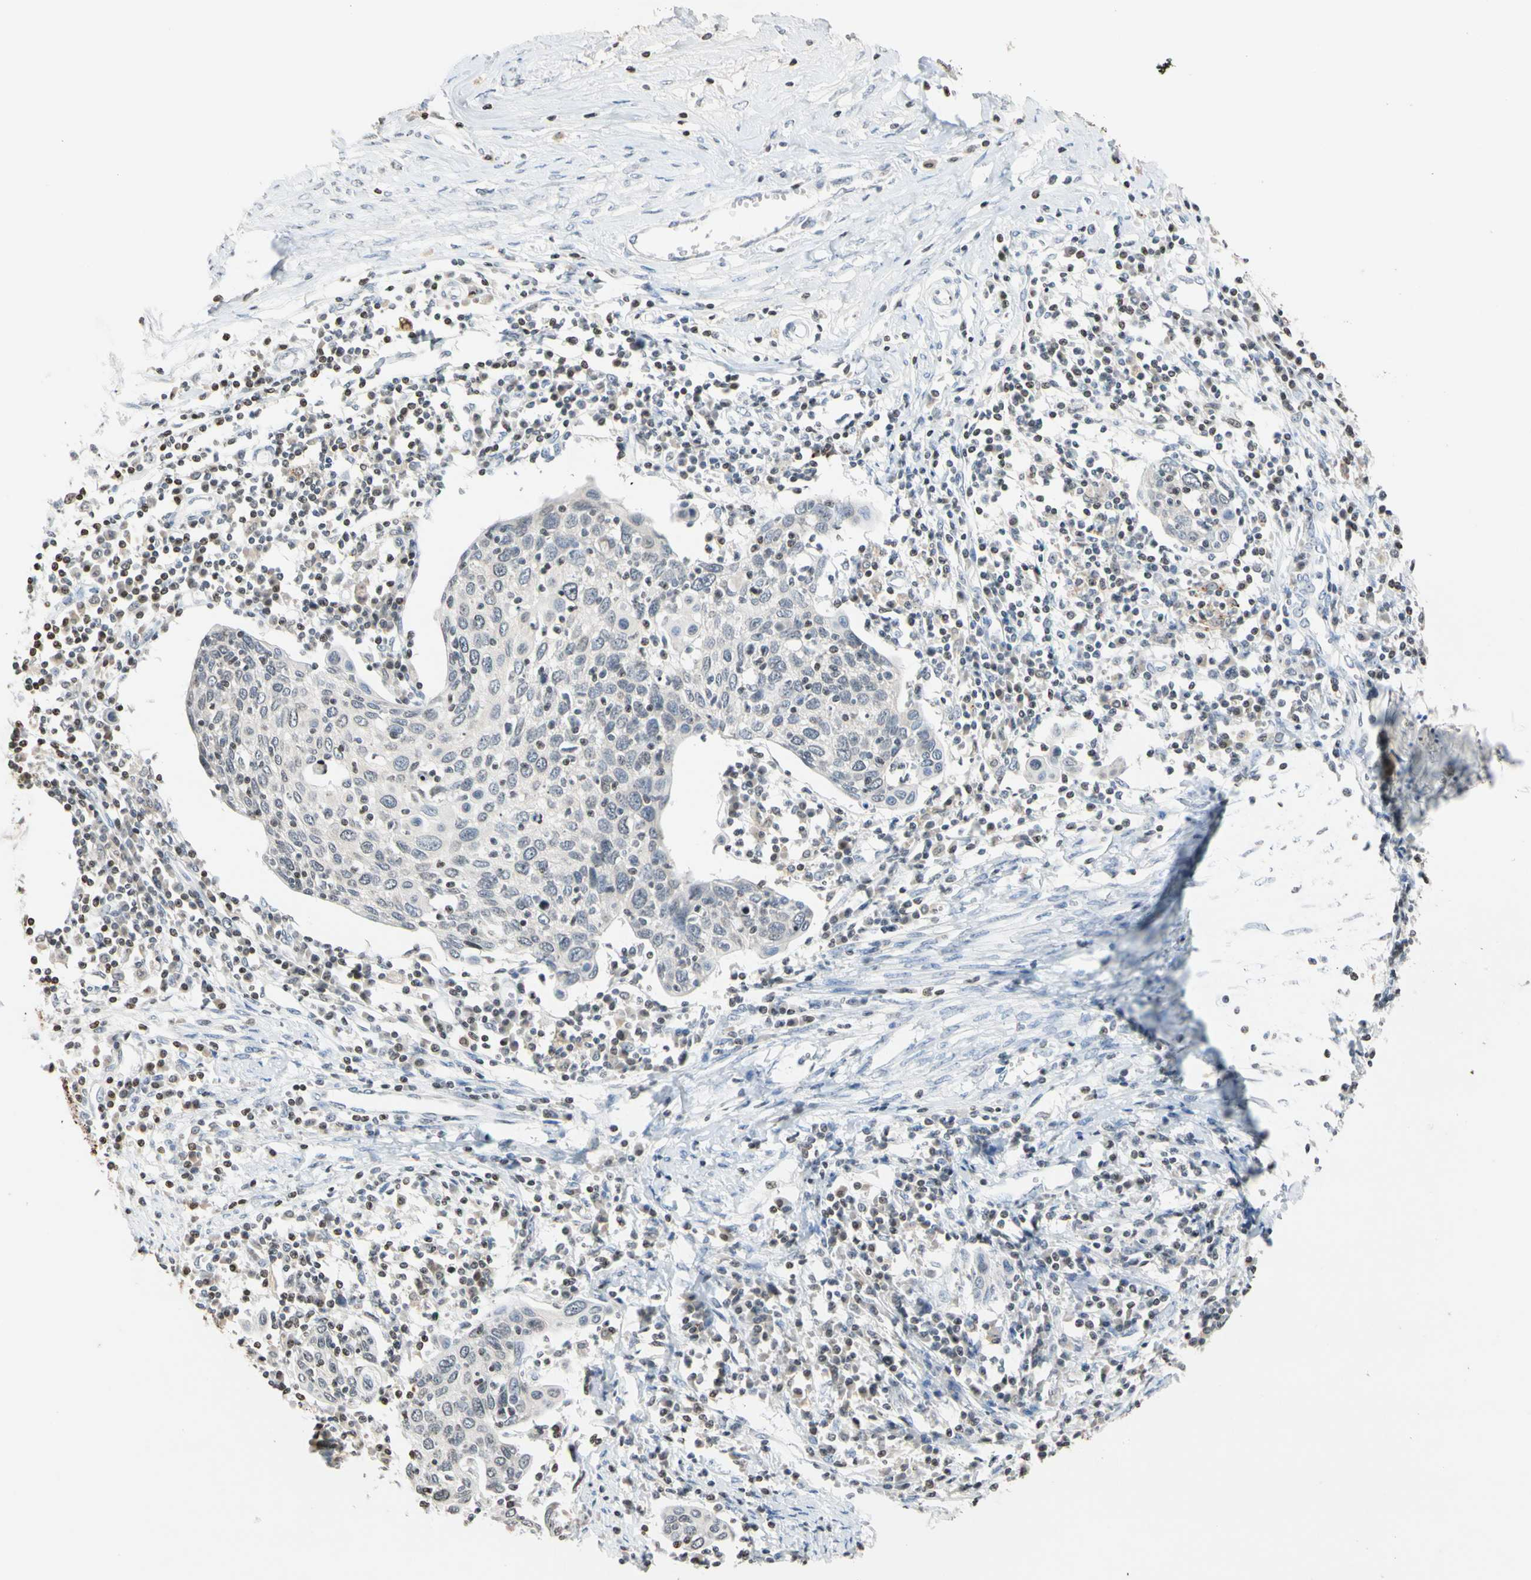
{"staining": {"intensity": "negative", "quantity": "none", "location": "none"}, "tissue": "cervical cancer", "cell_type": "Tumor cells", "image_type": "cancer", "snomed": [{"axis": "morphology", "description": "Squamous cell carcinoma, NOS"}, {"axis": "topography", "description": "Cervix"}], "caption": "Immunohistochemistry of cervical cancer (squamous cell carcinoma) displays no staining in tumor cells. The staining is performed using DAB brown chromogen with nuclei counter-stained in using hematoxylin.", "gene": "GPX4", "patient": {"sex": "female", "age": 40}}